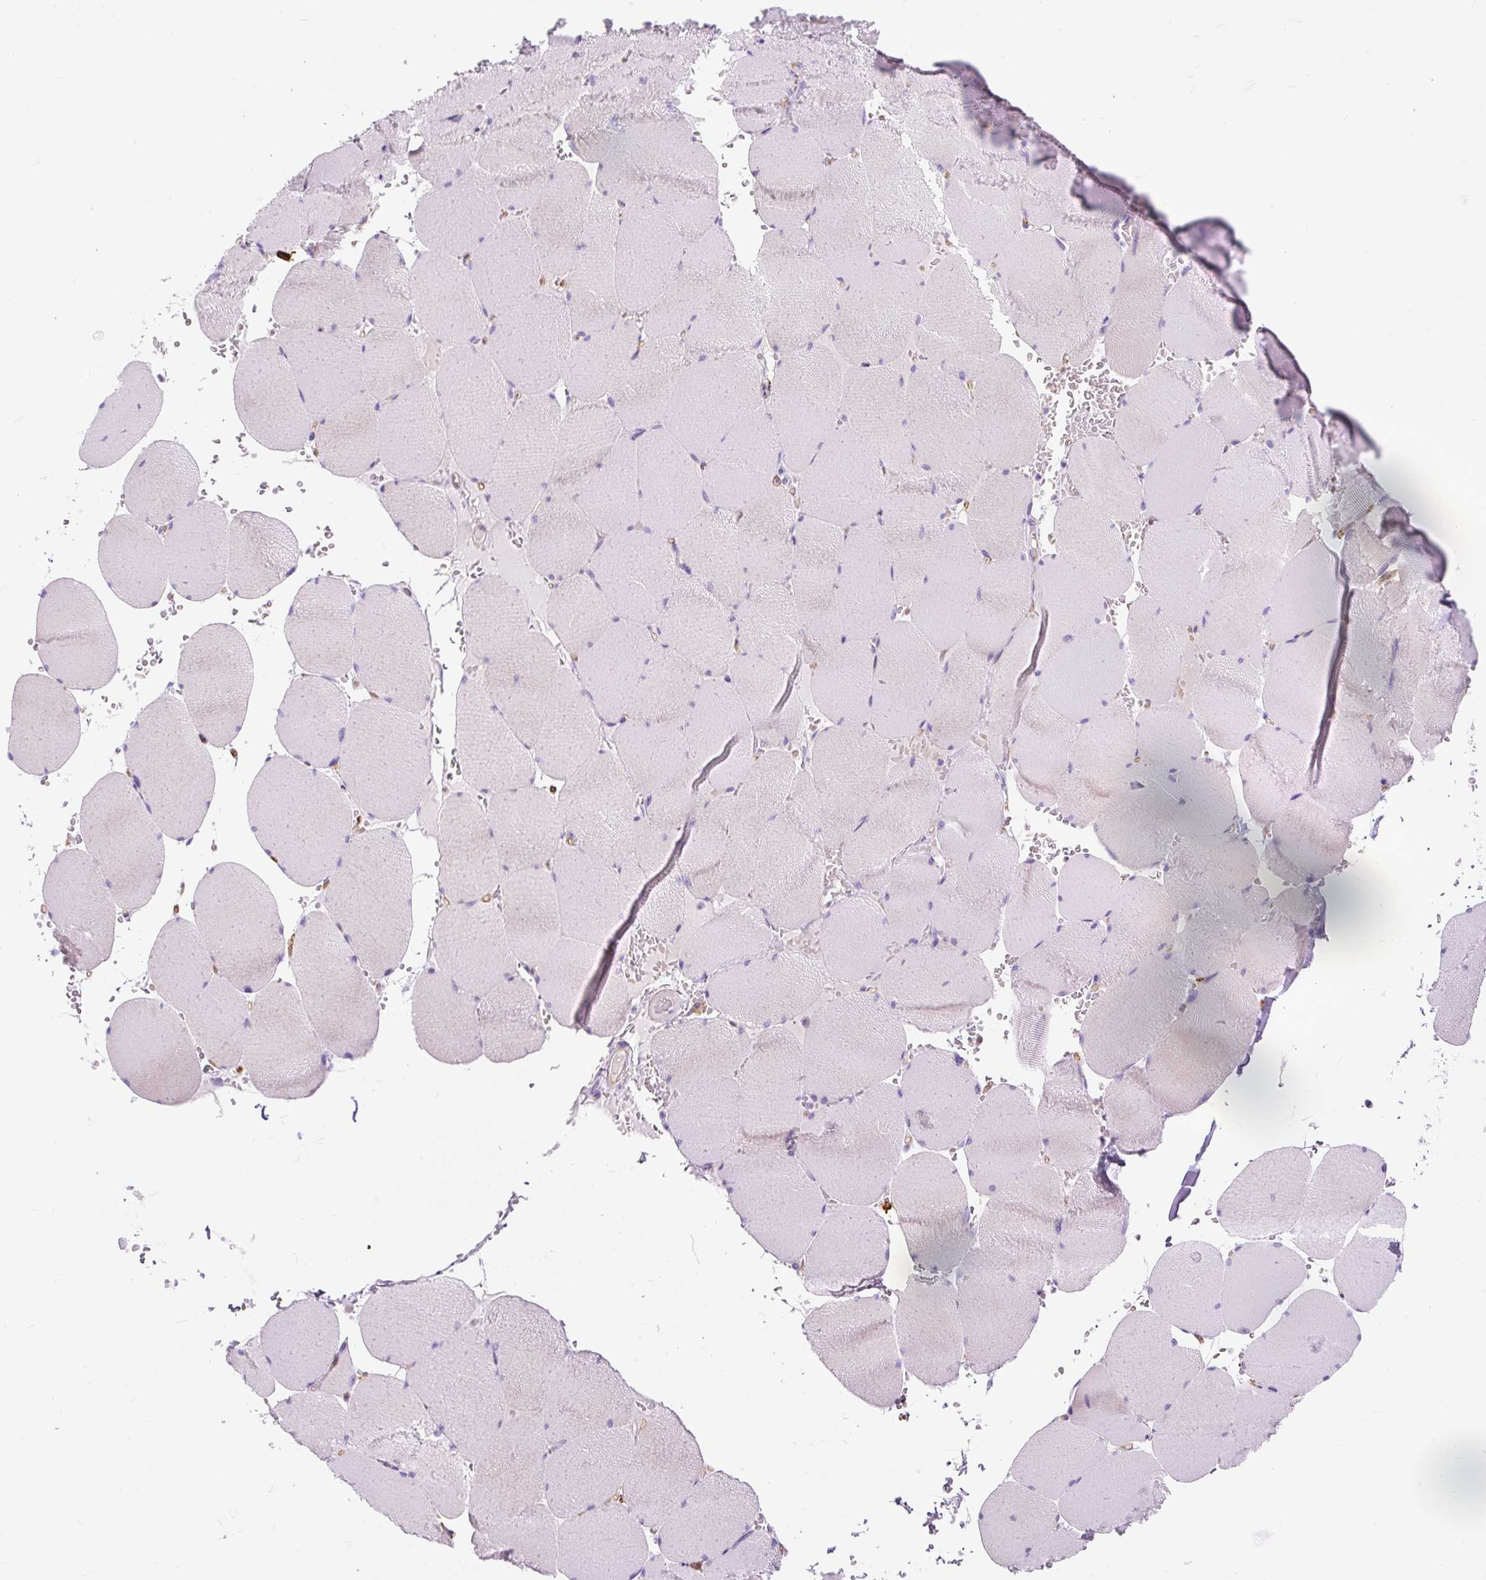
{"staining": {"intensity": "weak", "quantity": "25%-75%", "location": "cytoplasmic/membranous"}, "tissue": "skeletal muscle", "cell_type": "Myocytes", "image_type": "normal", "snomed": [{"axis": "morphology", "description": "Normal tissue, NOS"}, {"axis": "topography", "description": "Skeletal muscle"}, {"axis": "topography", "description": "Head-Neck"}], "caption": "Myocytes show weak cytoplasmic/membranous expression in about 25%-75% of cells in normal skeletal muscle.", "gene": "HLA", "patient": {"sex": "male", "age": 66}}